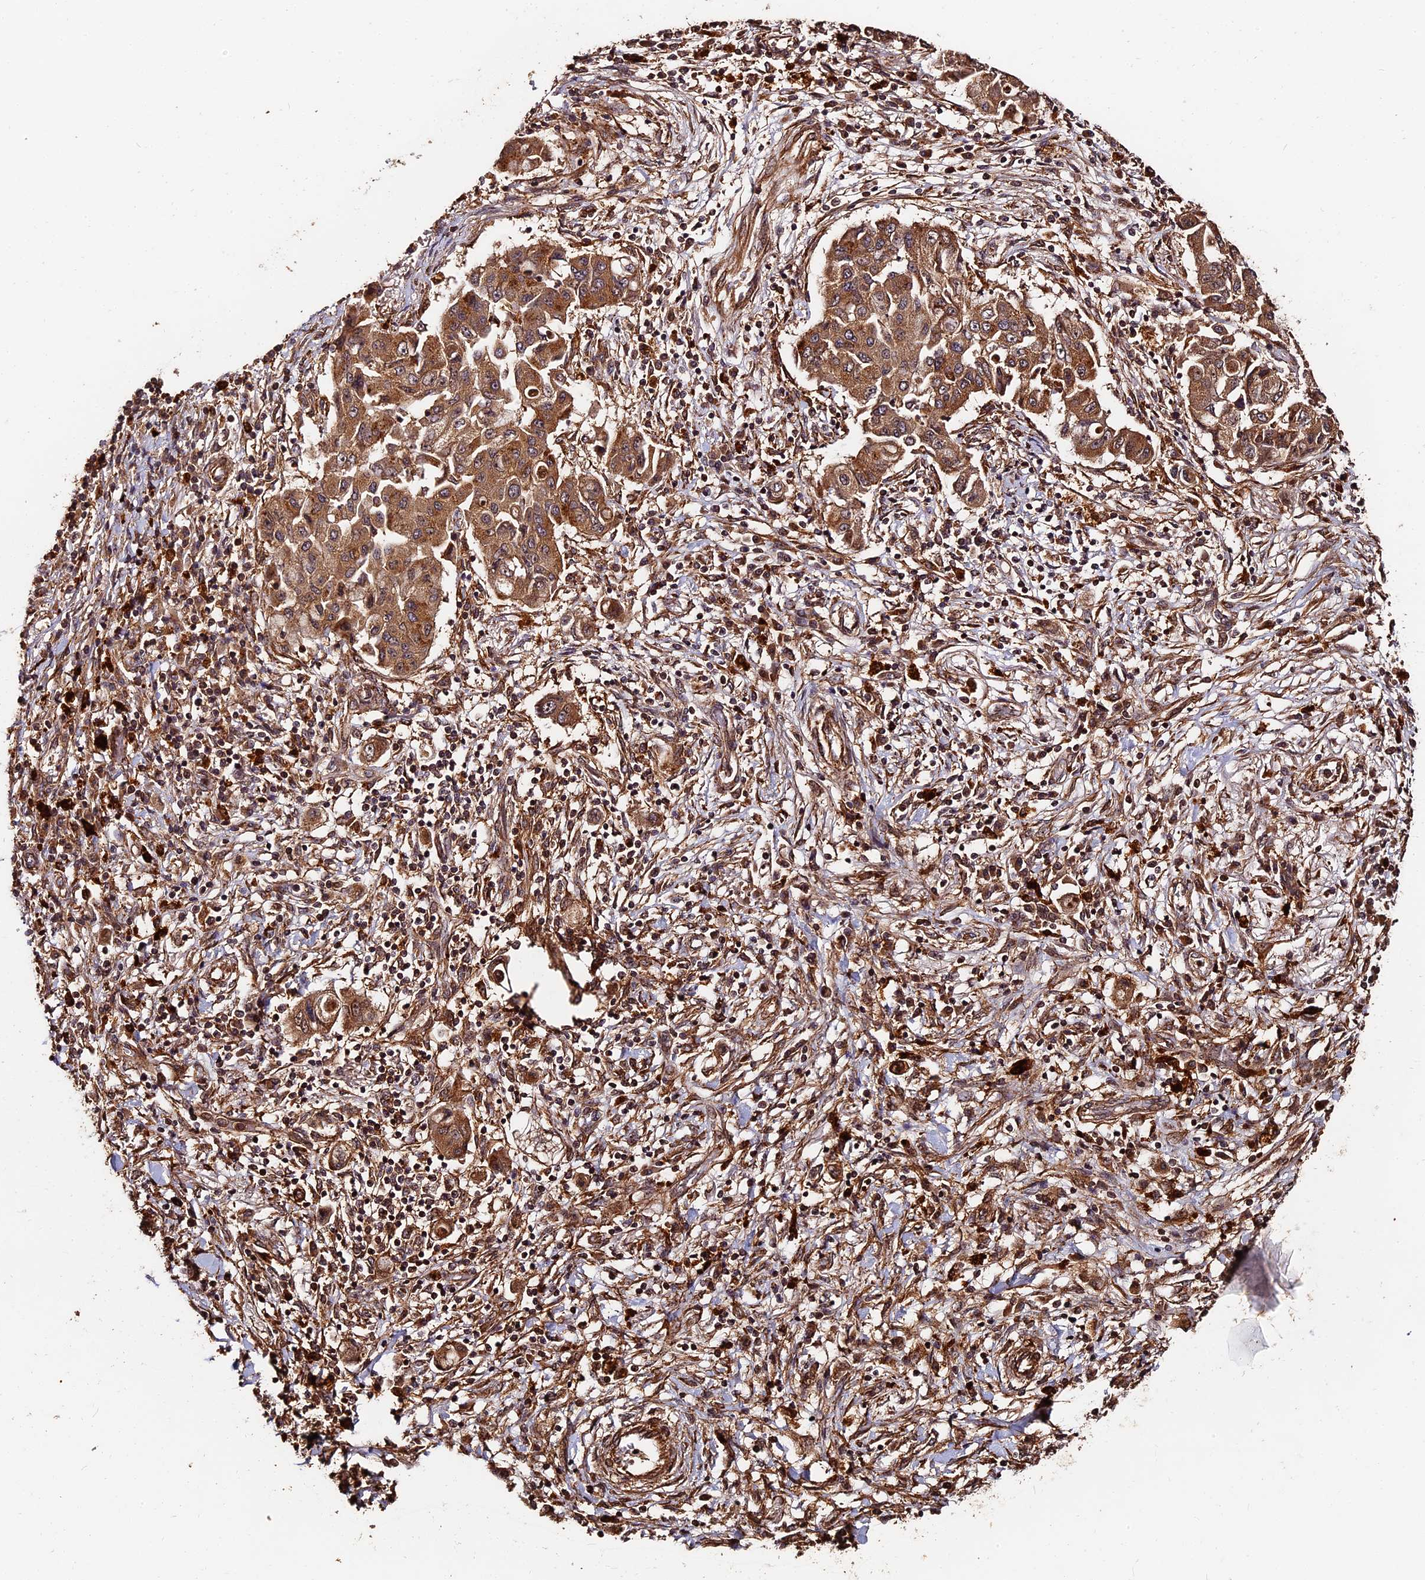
{"staining": {"intensity": "moderate", "quantity": ">75%", "location": "cytoplasmic/membranous"}, "tissue": "lung cancer", "cell_type": "Tumor cells", "image_type": "cancer", "snomed": [{"axis": "morphology", "description": "Squamous cell carcinoma, NOS"}, {"axis": "topography", "description": "Lung"}], "caption": "Immunohistochemical staining of human lung cancer (squamous cell carcinoma) exhibits medium levels of moderate cytoplasmic/membranous expression in about >75% of tumor cells.", "gene": "MMP15", "patient": {"sex": "male", "age": 74}}